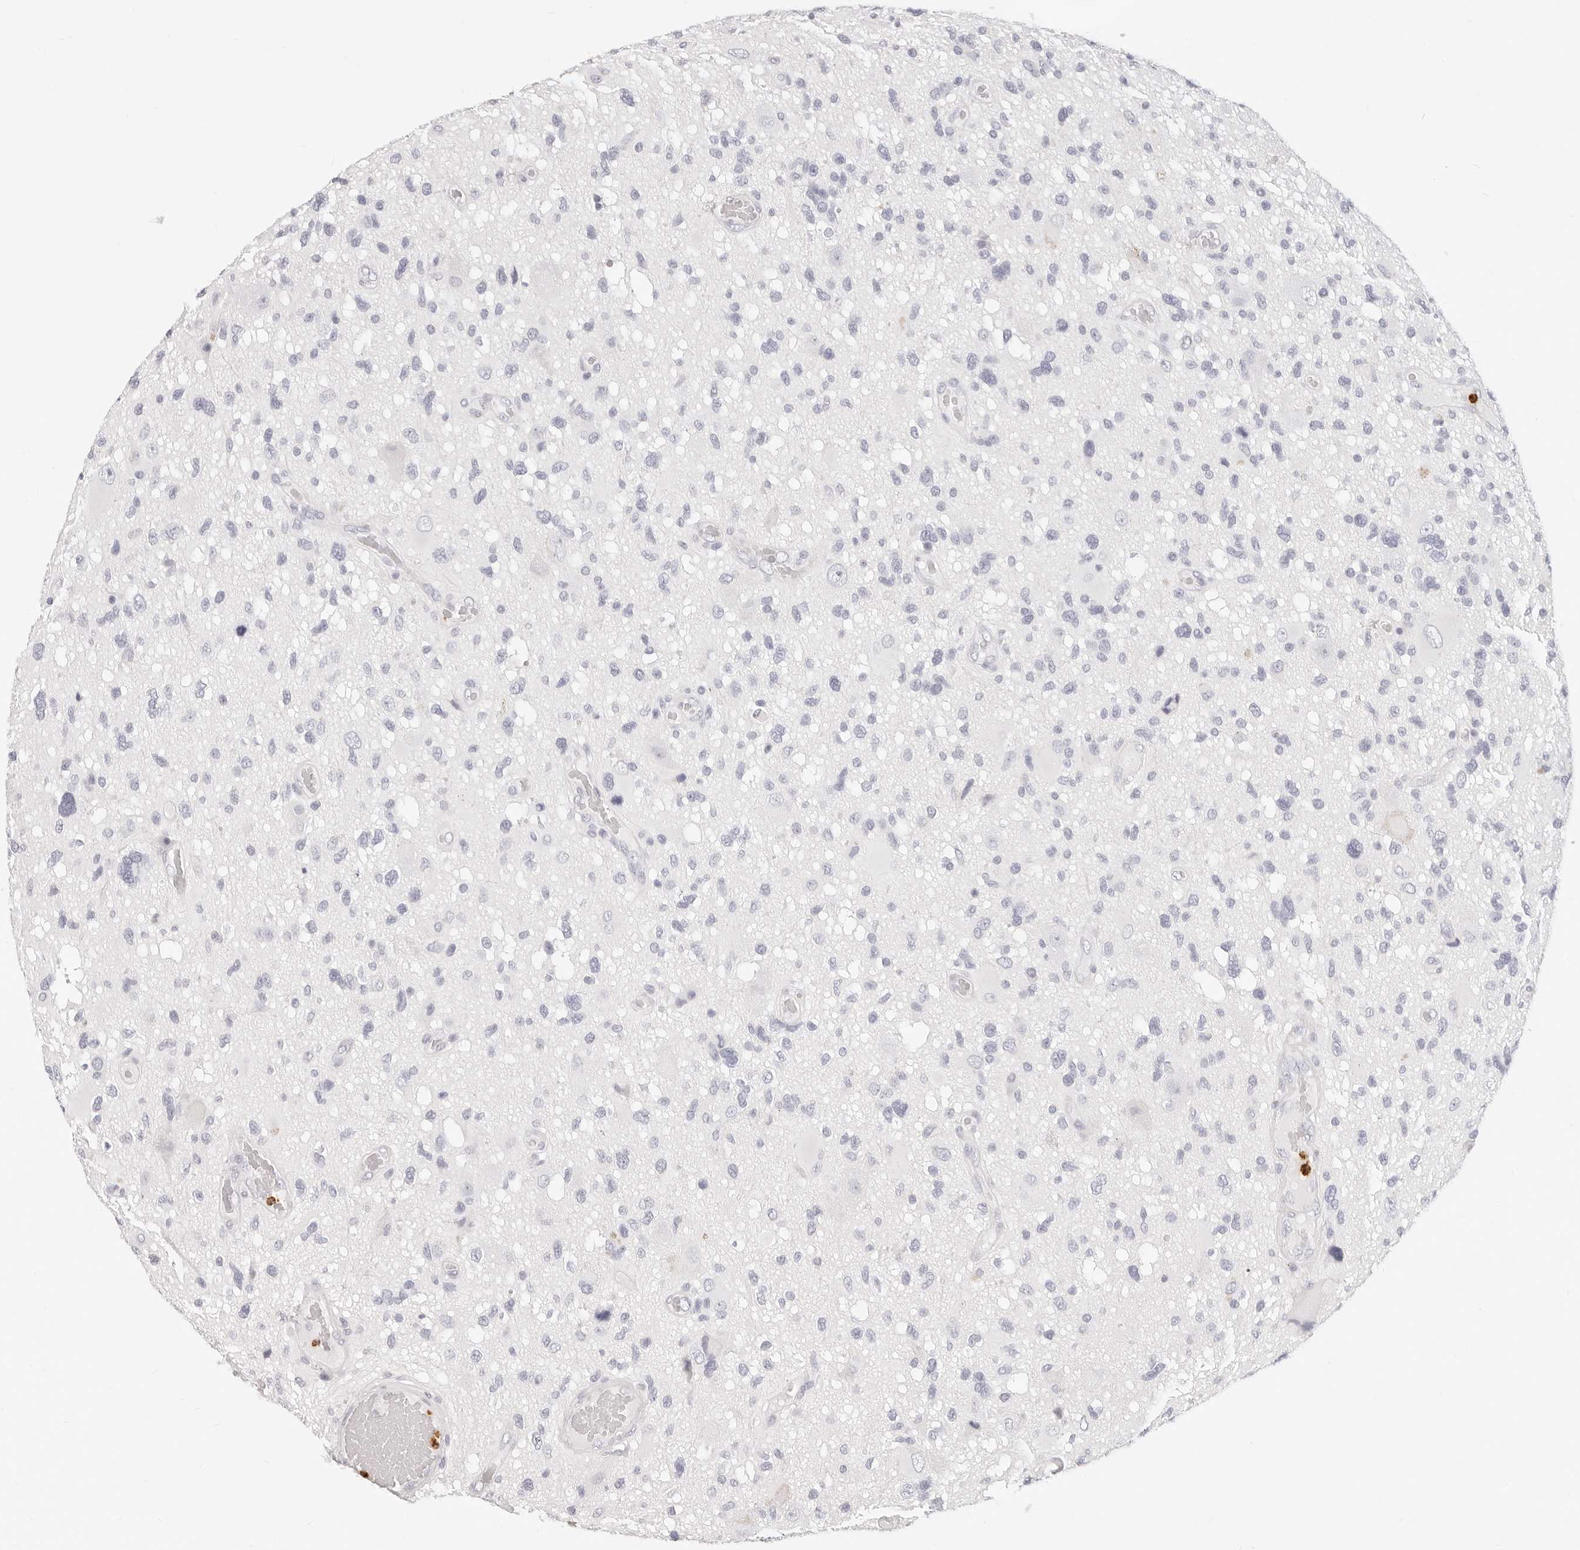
{"staining": {"intensity": "negative", "quantity": "none", "location": "none"}, "tissue": "glioma", "cell_type": "Tumor cells", "image_type": "cancer", "snomed": [{"axis": "morphology", "description": "Glioma, malignant, High grade"}, {"axis": "topography", "description": "Brain"}], "caption": "A photomicrograph of human glioma is negative for staining in tumor cells.", "gene": "CAMP", "patient": {"sex": "male", "age": 33}}